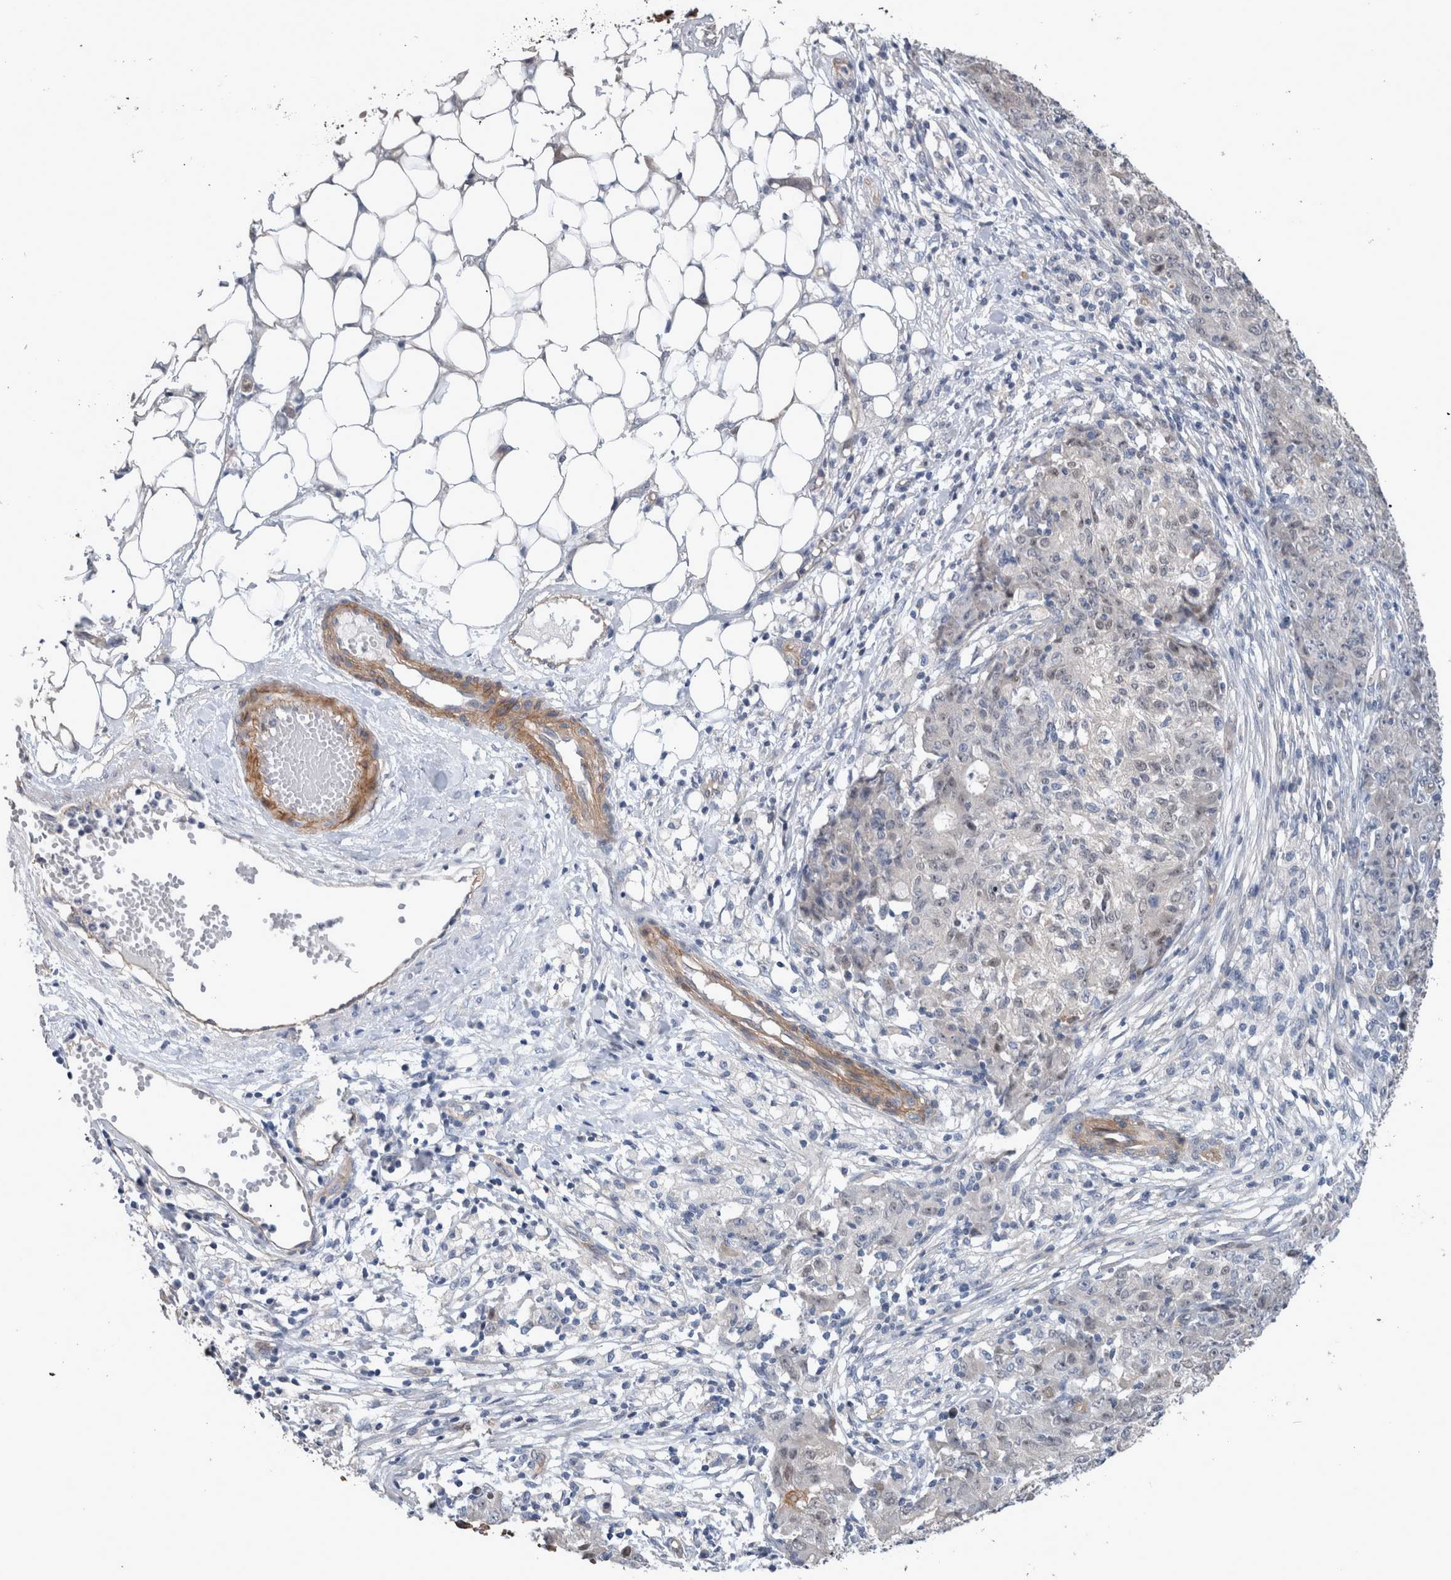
{"staining": {"intensity": "moderate", "quantity": "<25%", "location": "cytoplasmic/membranous"}, "tissue": "ovarian cancer", "cell_type": "Tumor cells", "image_type": "cancer", "snomed": [{"axis": "morphology", "description": "Carcinoma, endometroid"}, {"axis": "topography", "description": "Ovary"}], "caption": "This is an image of immunohistochemistry staining of ovarian cancer, which shows moderate expression in the cytoplasmic/membranous of tumor cells.", "gene": "BCAM", "patient": {"sex": "female", "age": 42}}